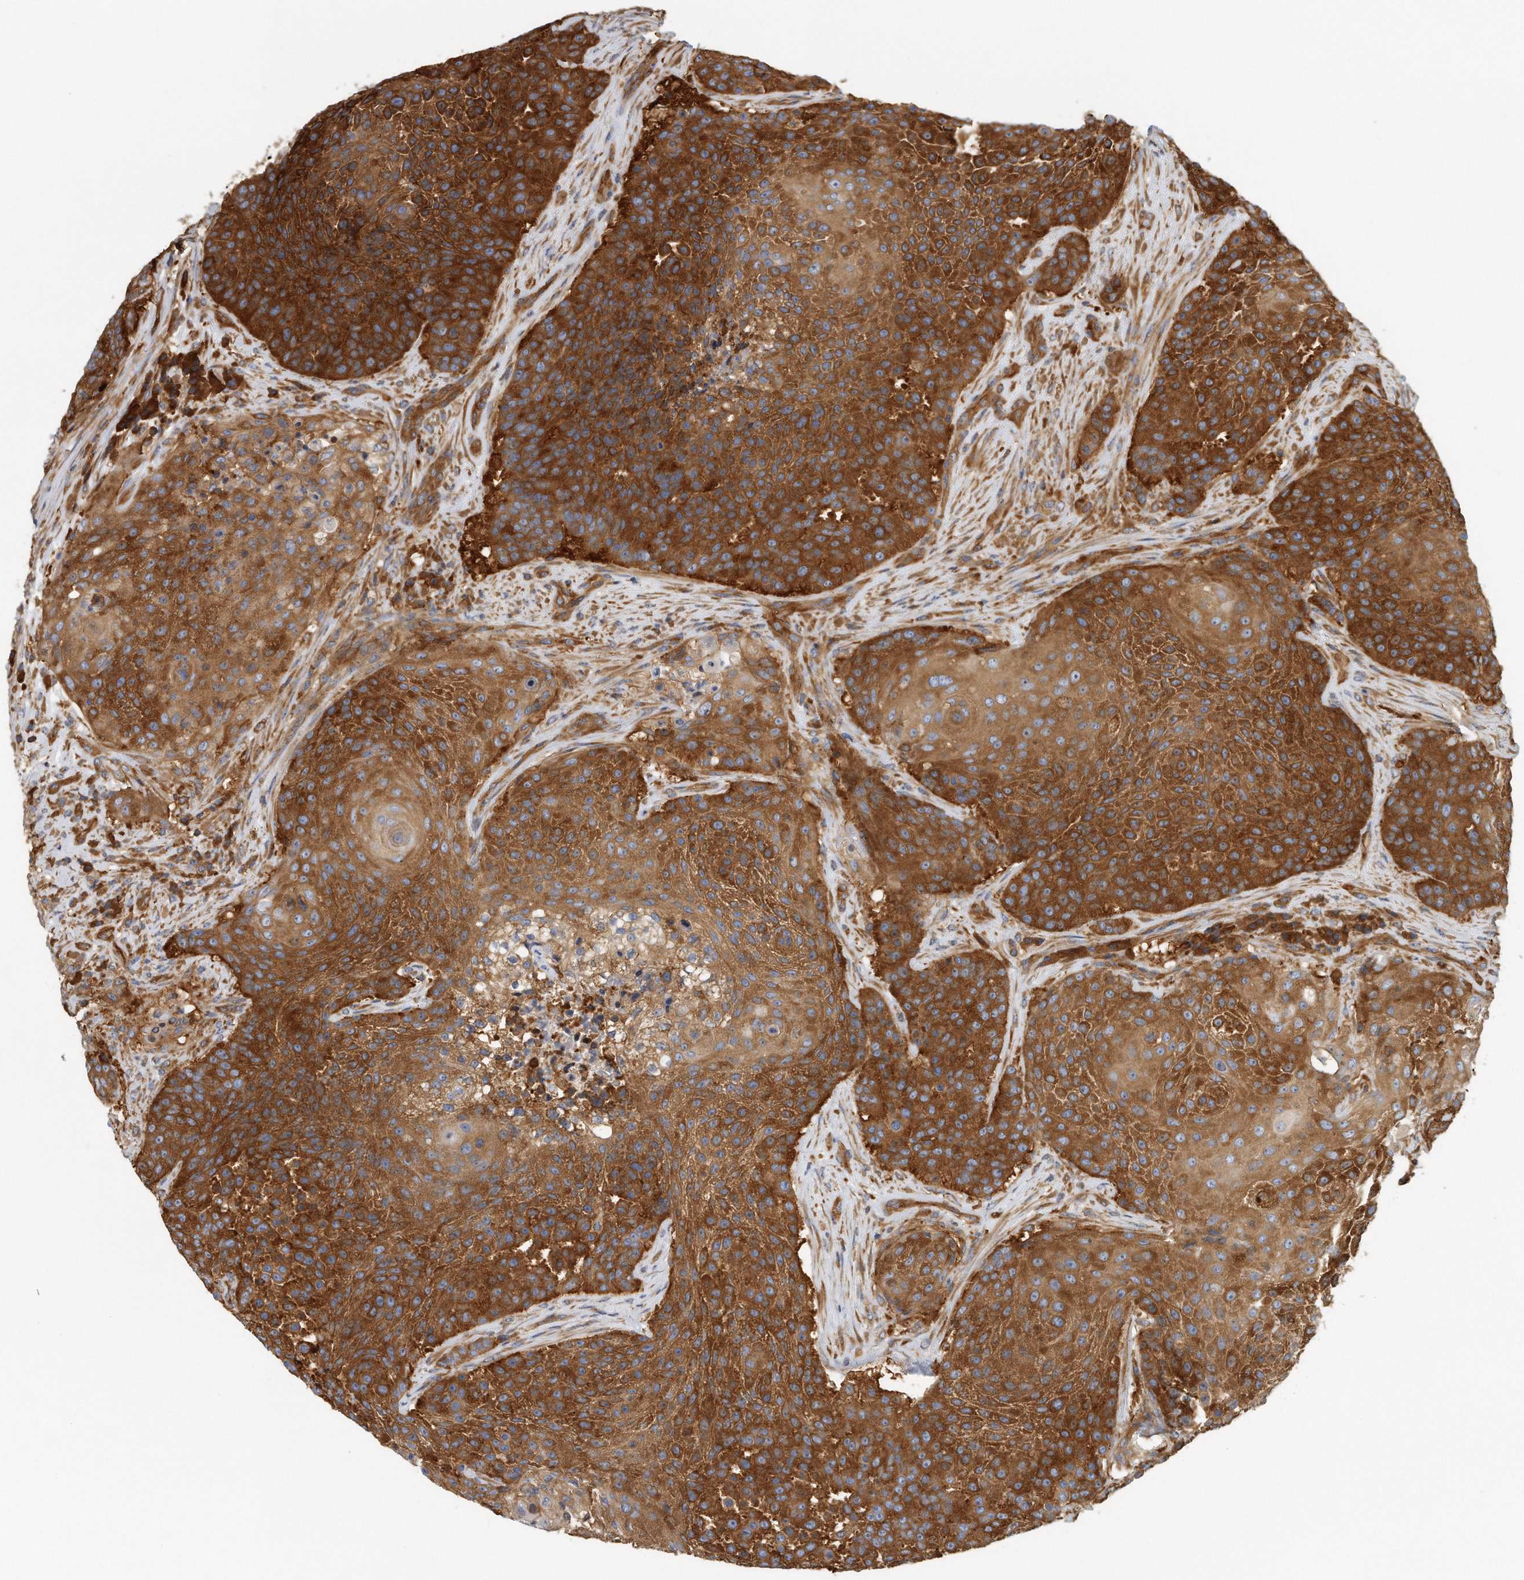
{"staining": {"intensity": "strong", "quantity": ">75%", "location": "cytoplasmic/membranous"}, "tissue": "urothelial cancer", "cell_type": "Tumor cells", "image_type": "cancer", "snomed": [{"axis": "morphology", "description": "Urothelial carcinoma, High grade"}, {"axis": "topography", "description": "Urinary bladder"}], "caption": "About >75% of tumor cells in human high-grade urothelial carcinoma reveal strong cytoplasmic/membranous protein positivity as visualized by brown immunohistochemical staining.", "gene": "EIF3I", "patient": {"sex": "female", "age": 63}}